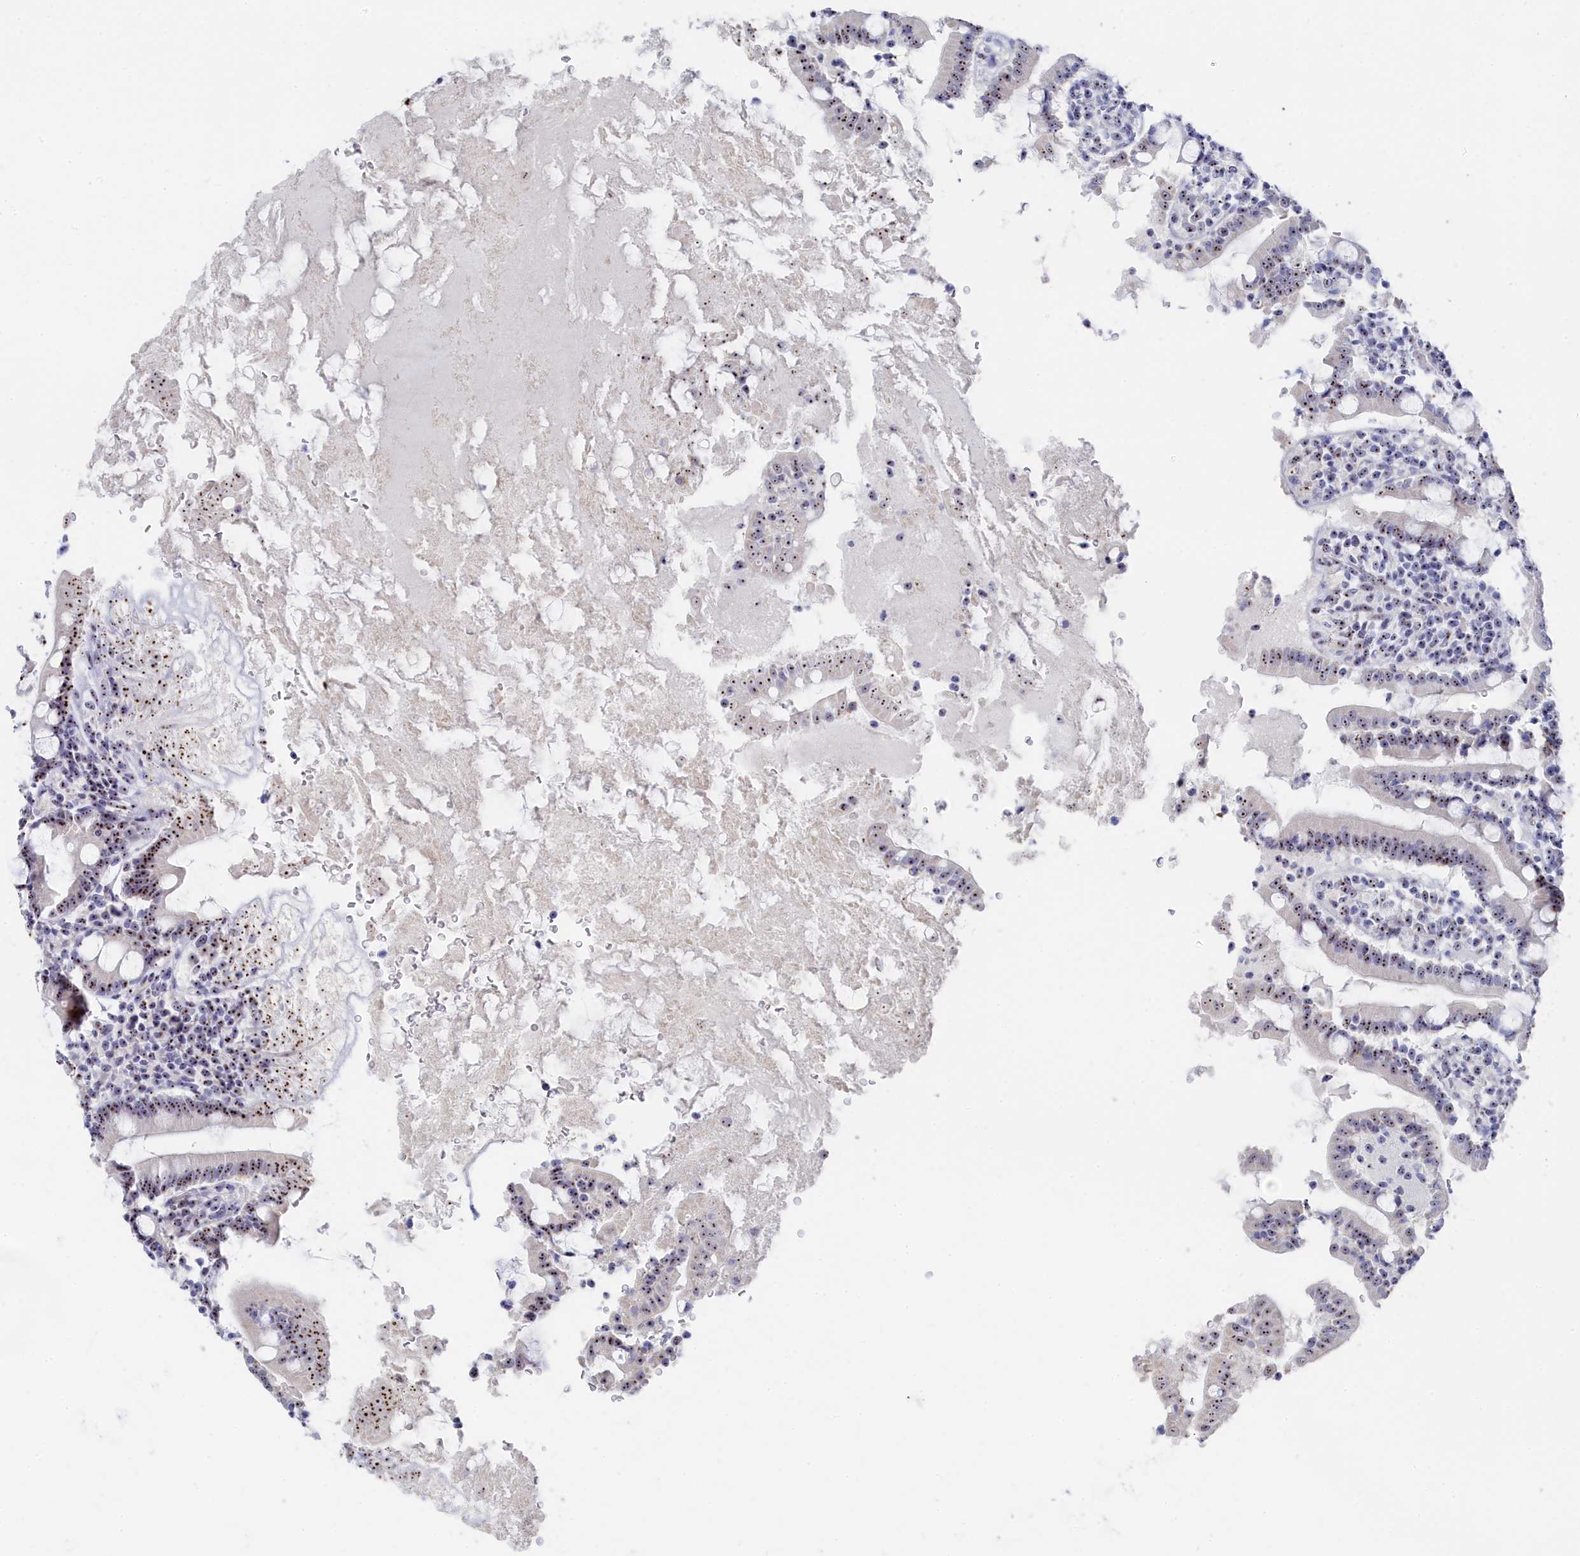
{"staining": {"intensity": "strong", "quantity": ">75%", "location": "nuclear"}, "tissue": "duodenum", "cell_type": "Glandular cells", "image_type": "normal", "snomed": [{"axis": "morphology", "description": "Normal tissue, NOS"}, {"axis": "topography", "description": "Duodenum"}], "caption": "Protein expression analysis of benign human duodenum reveals strong nuclear positivity in about >75% of glandular cells. Nuclei are stained in blue.", "gene": "RSL1D1", "patient": {"sex": "male", "age": 35}}